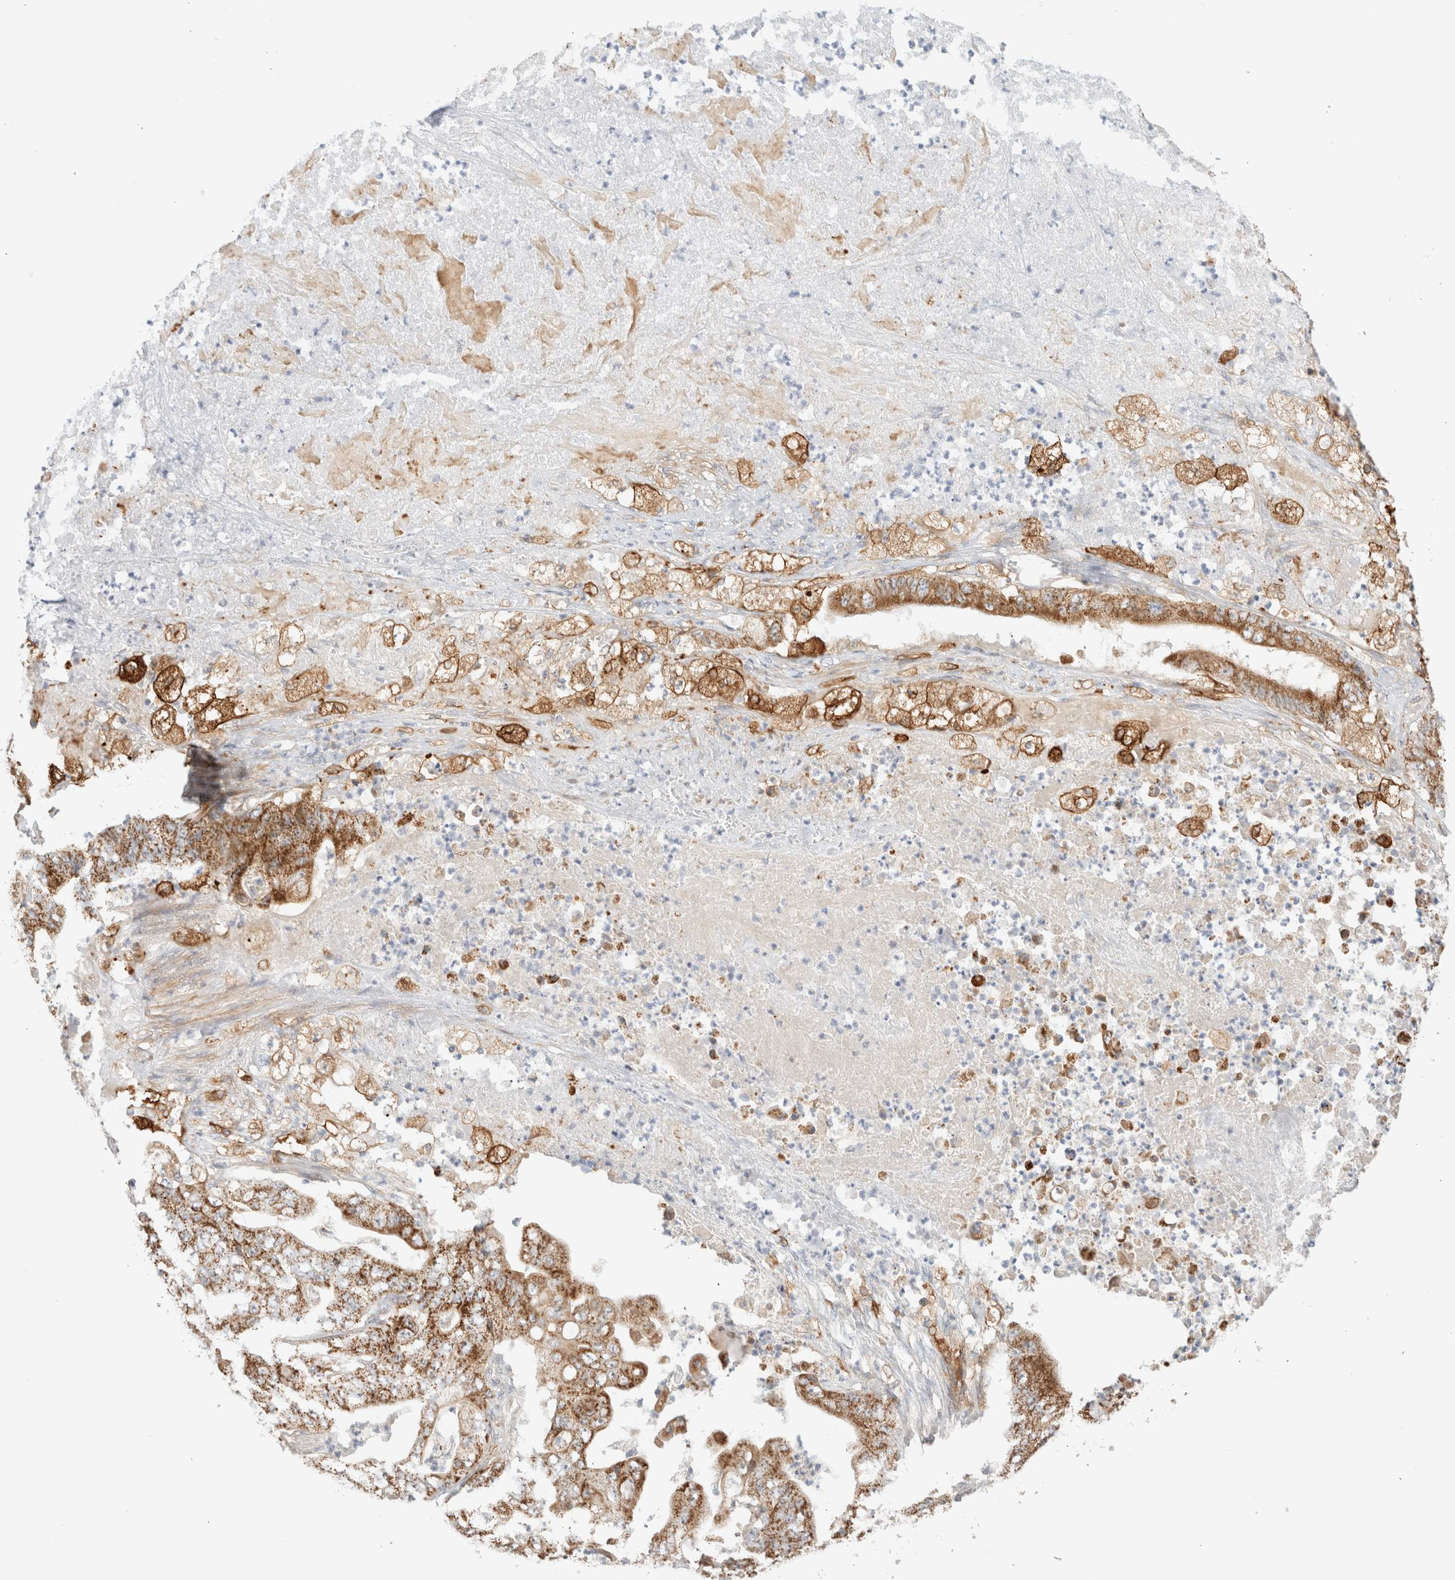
{"staining": {"intensity": "strong", "quantity": ">75%", "location": "cytoplasmic/membranous"}, "tissue": "stomach cancer", "cell_type": "Tumor cells", "image_type": "cancer", "snomed": [{"axis": "morphology", "description": "Adenocarcinoma, NOS"}, {"axis": "topography", "description": "Stomach"}], "caption": "Strong cytoplasmic/membranous protein positivity is seen in approximately >75% of tumor cells in stomach adenocarcinoma.", "gene": "MRM3", "patient": {"sex": "female", "age": 73}}